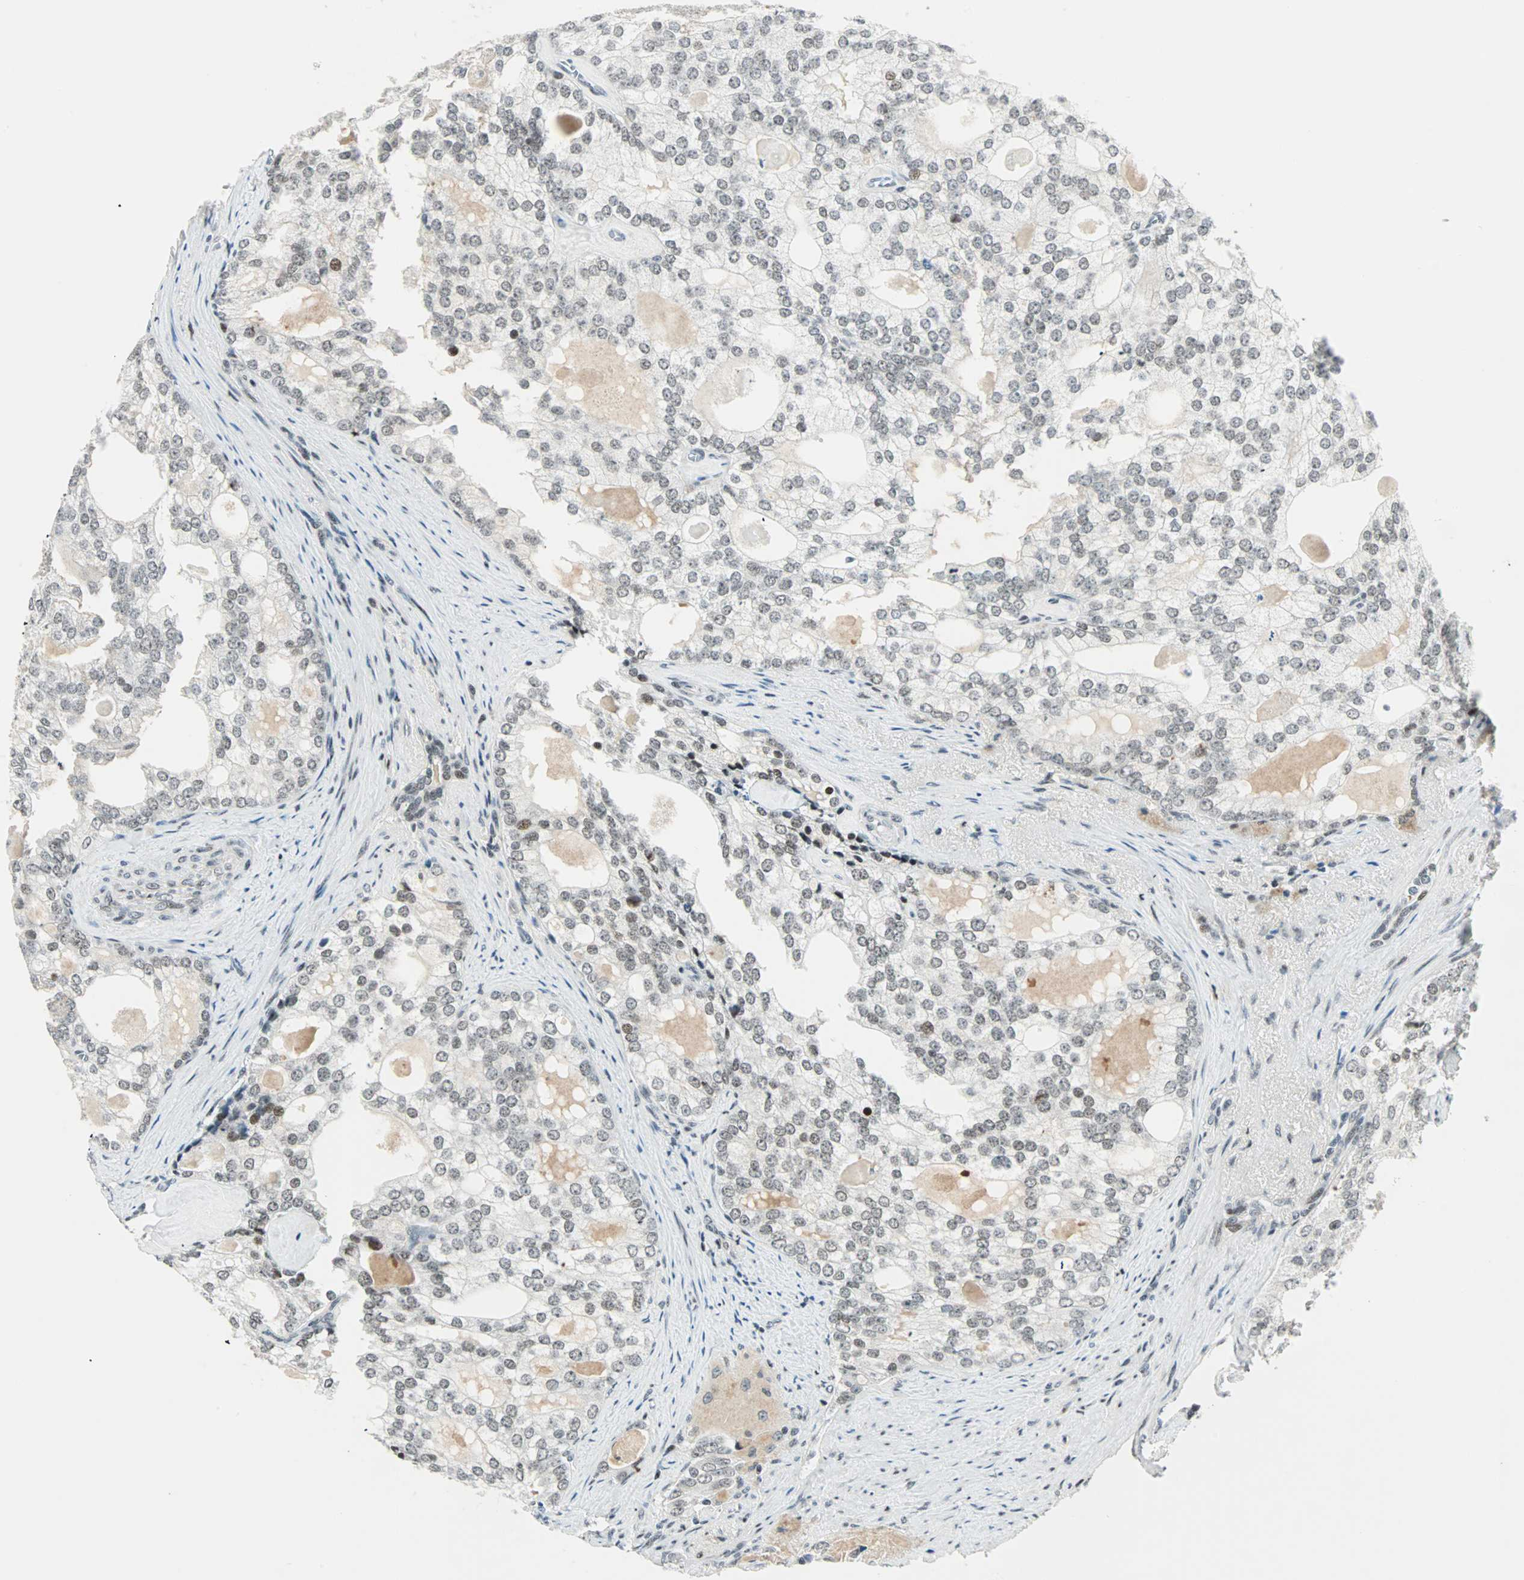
{"staining": {"intensity": "weak", "quantity": ">75%", "location": "nuclear"}, "tissue": "prostate cancer", "cell_type": "Tumor cells", "image_type": "cancer", "snomed": [{"axis": "morphology", "description": "Adenocarcinoma, High grade"}, {"axis": "topography", "description": "Prostate"}], "caption": "Human prostate cancer stained with a protein marker shows weak staining in tumor cells.", "gene": "SIN3A", "patient": {"sex": "male", "age": 66}}